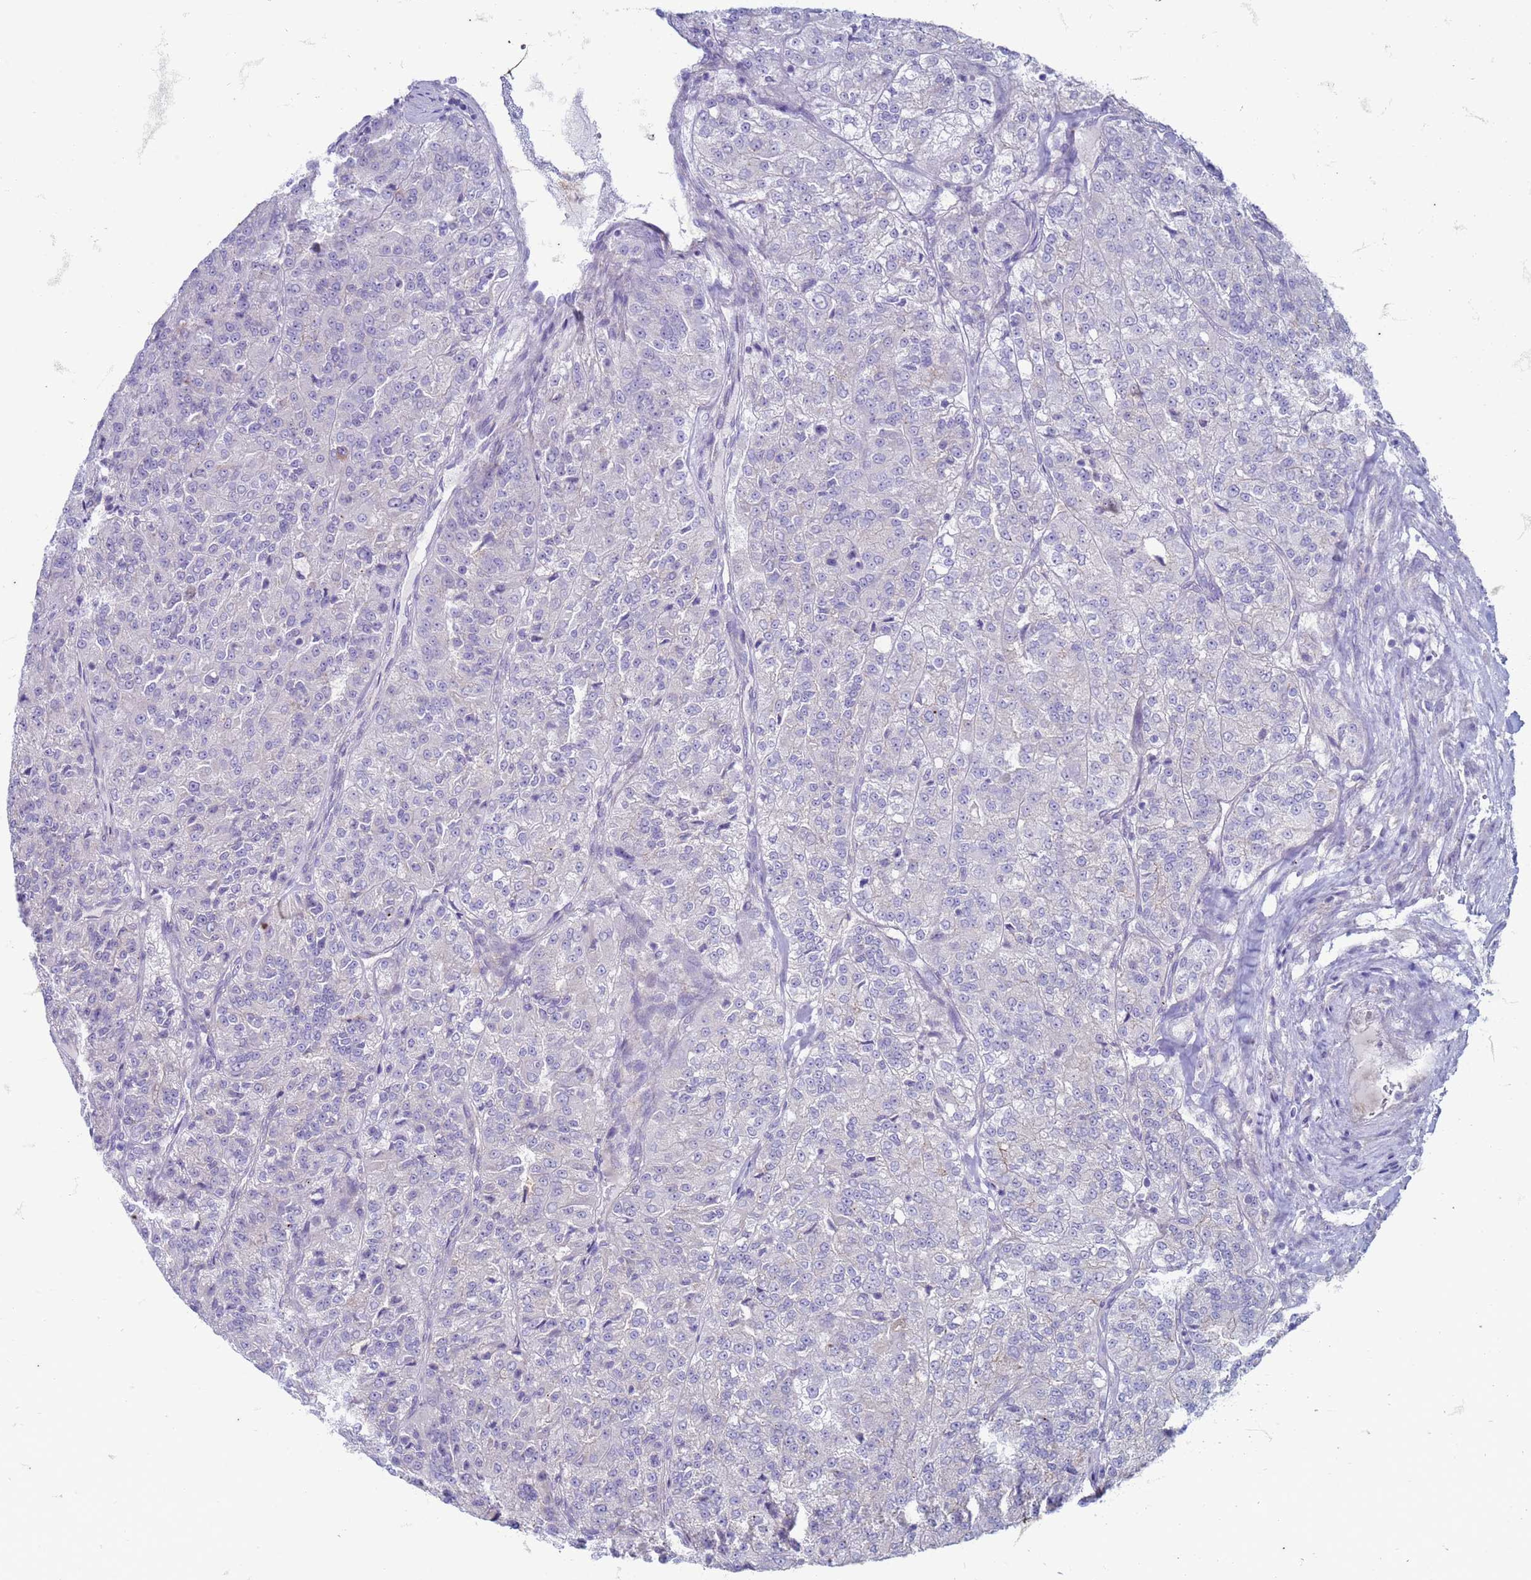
{"staining": {"intensity": "negative", "quantity": "none", "location": "none"}, "tissue": "renal cancer", "cell_type": "Tumor cells", "image_type": "cancer", "snomed": [{"axis": "morphology", "description": "Adenocarcinoma, NOS"}, {"axis": "topography", "description": "Kidney"}], "caption": "This is a histopathology image of IHC staining of renal cancer, which shows no positivity in tumor cells. (DAB immunohistochemistry (IHC) visualized using brightfield microscopy, high magnification).", "gene": "SUCO", "patient": {"sex": "female", "age": 63}}